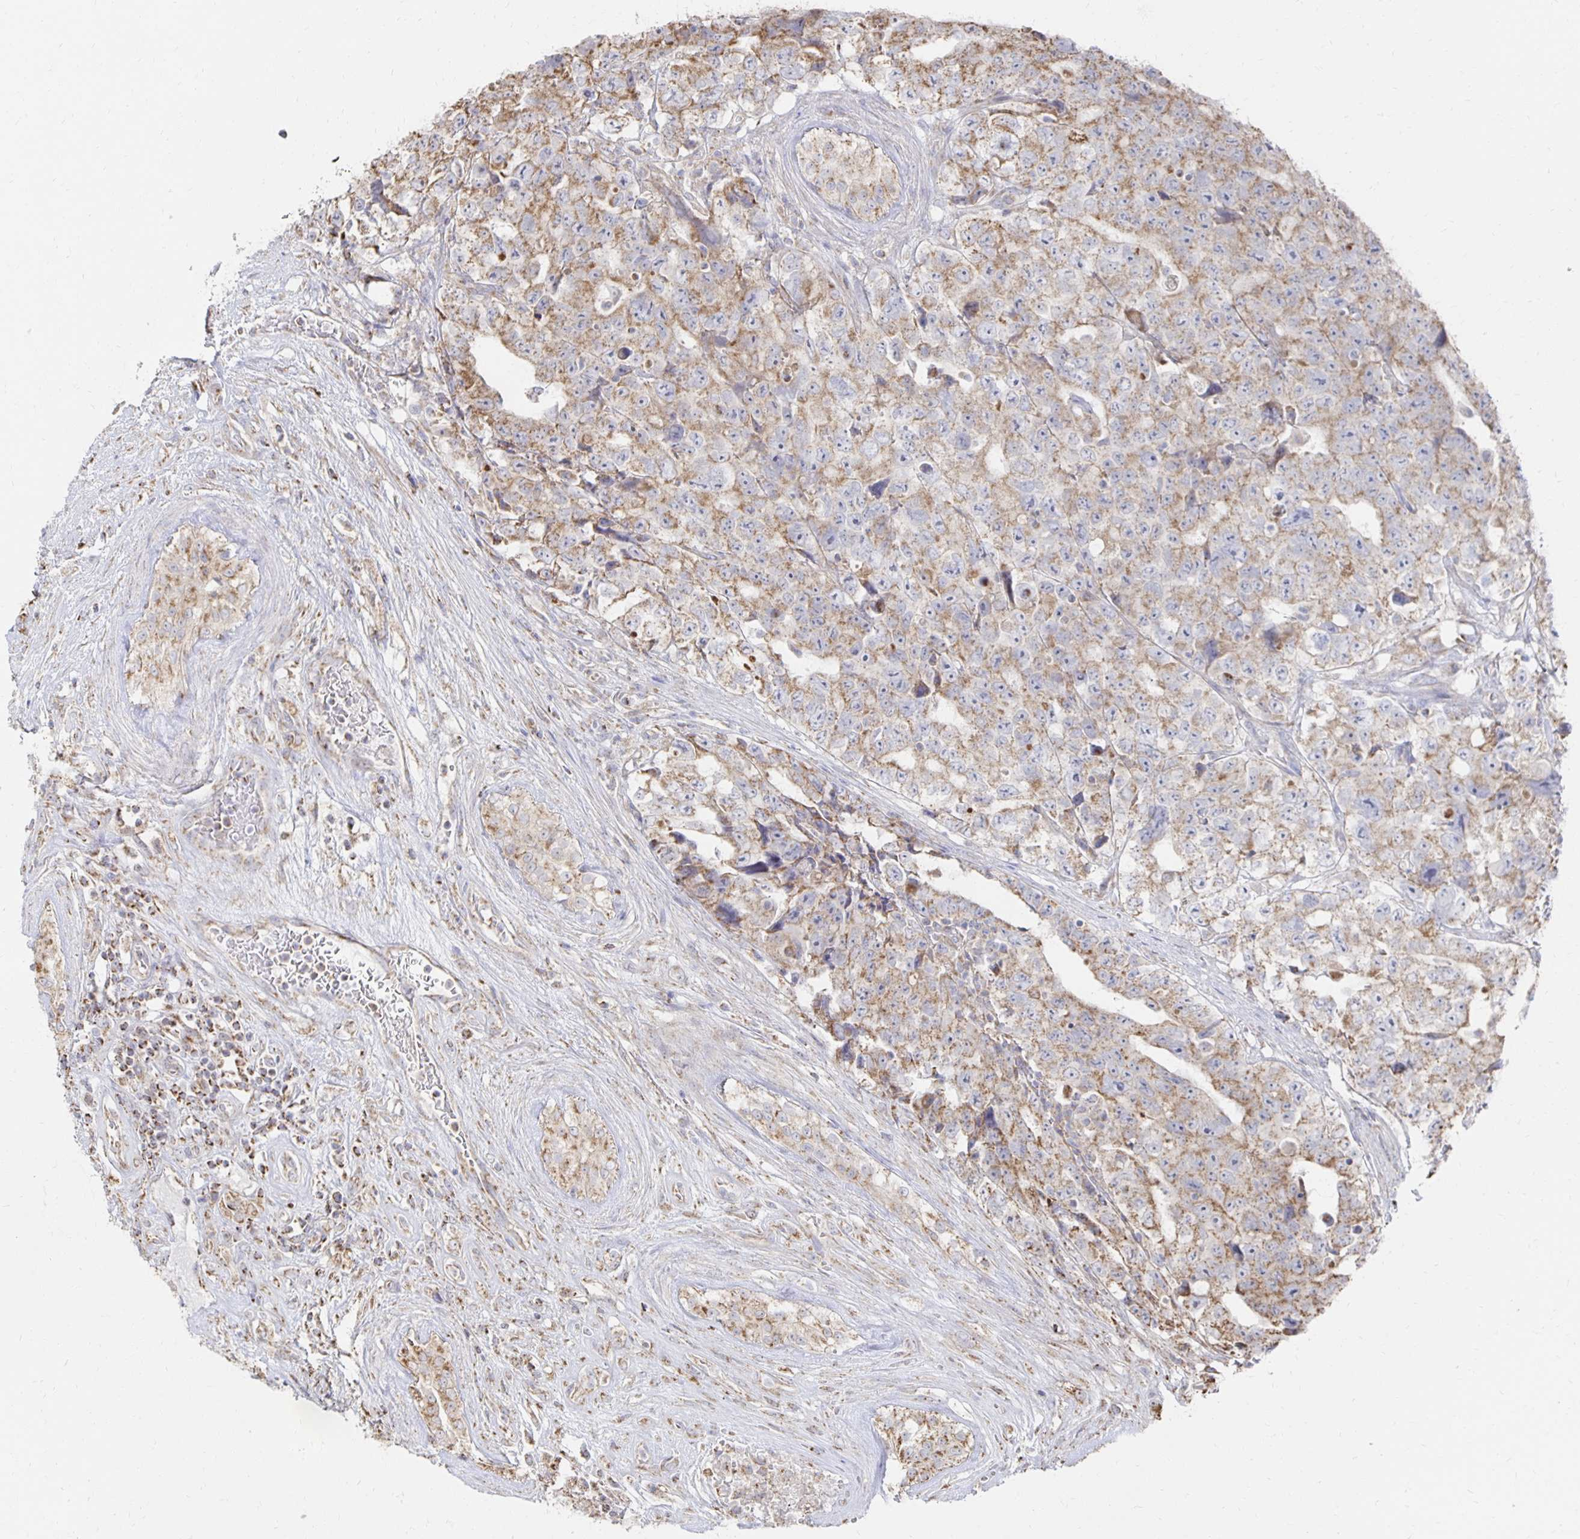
{"staining": {"intensity": "moderate", "quantity": ">75%", "location": "cytoplasmic/membranous"}, "tissue": "testis cancer", "cell_type": "Tumor cells", "image_type": "cancer", "snomed": [{"axis": "morphology", "description": "Carcinoma, Embryonal, NOS"}, {"axis": "topography", "description": "Testis"}], "caption": "Testis embryonal carcinoma stained with a protein marker shows moderate staining in tumor cells.", "gene": "NKX2-8", "patient": {"sex": "male", "age": 24}}